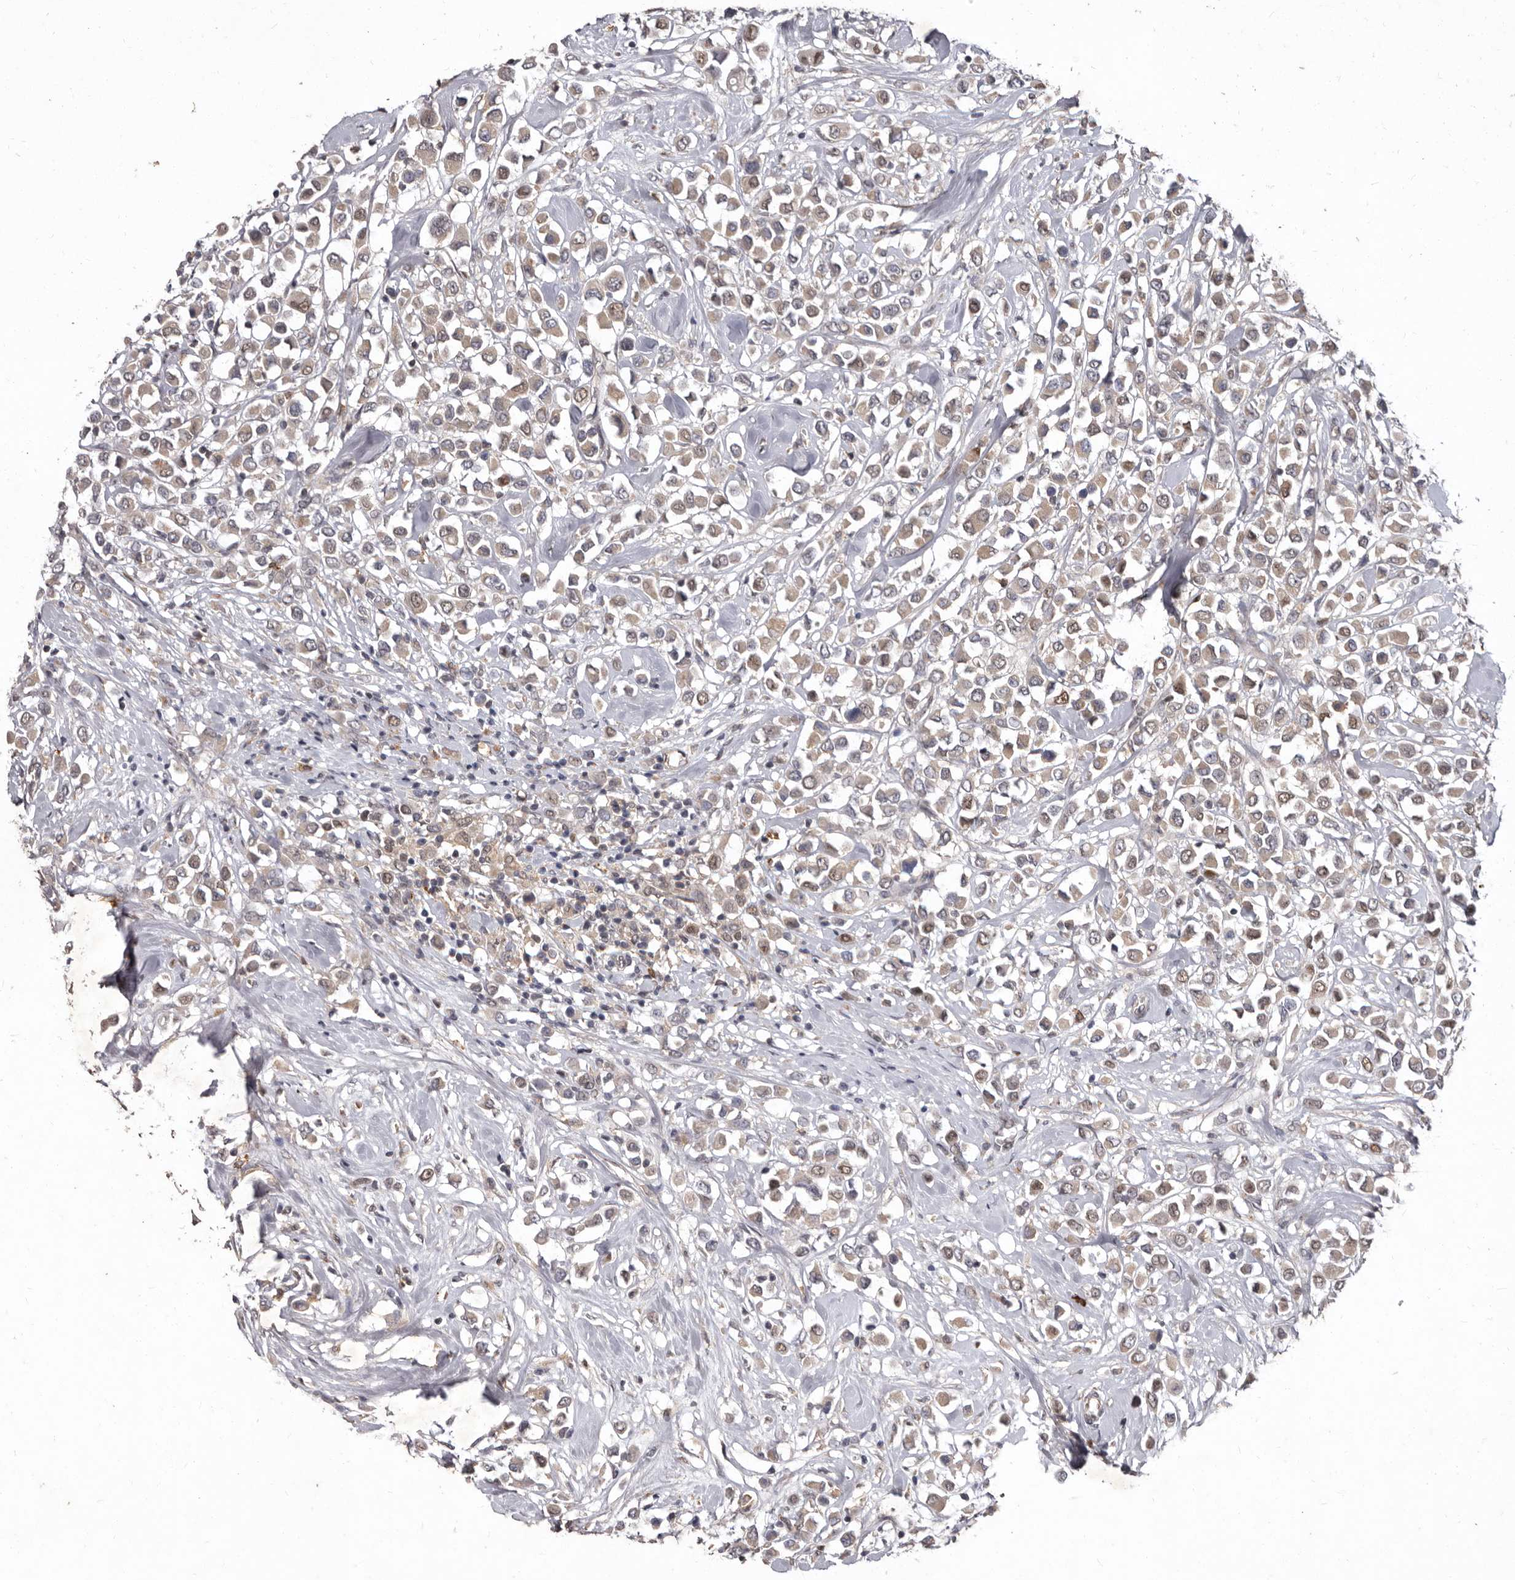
{"staining": {"intensity": "moderate", "quantity": ">75%", "location": "cytoplasmic/membranous,nuclear"}, "tissue": "breast cancer", "cell_type": "Tumor cells", "image_type": "cancer", "snomed": [{"axis": "morphology", "description": "Duct carcinoma"}, {"axis": "topography", "description": "Breast"}], "caption": "Approximately >75% of tumor cells in human infiltrating ductal carcinoma (breast) show moderate cytoplasmic/membranous and nuclear protein staining as visualized by brown immunohistochemical staining.", "gene": "ACLY", "patient": {"sex": "female", "age": 61}}